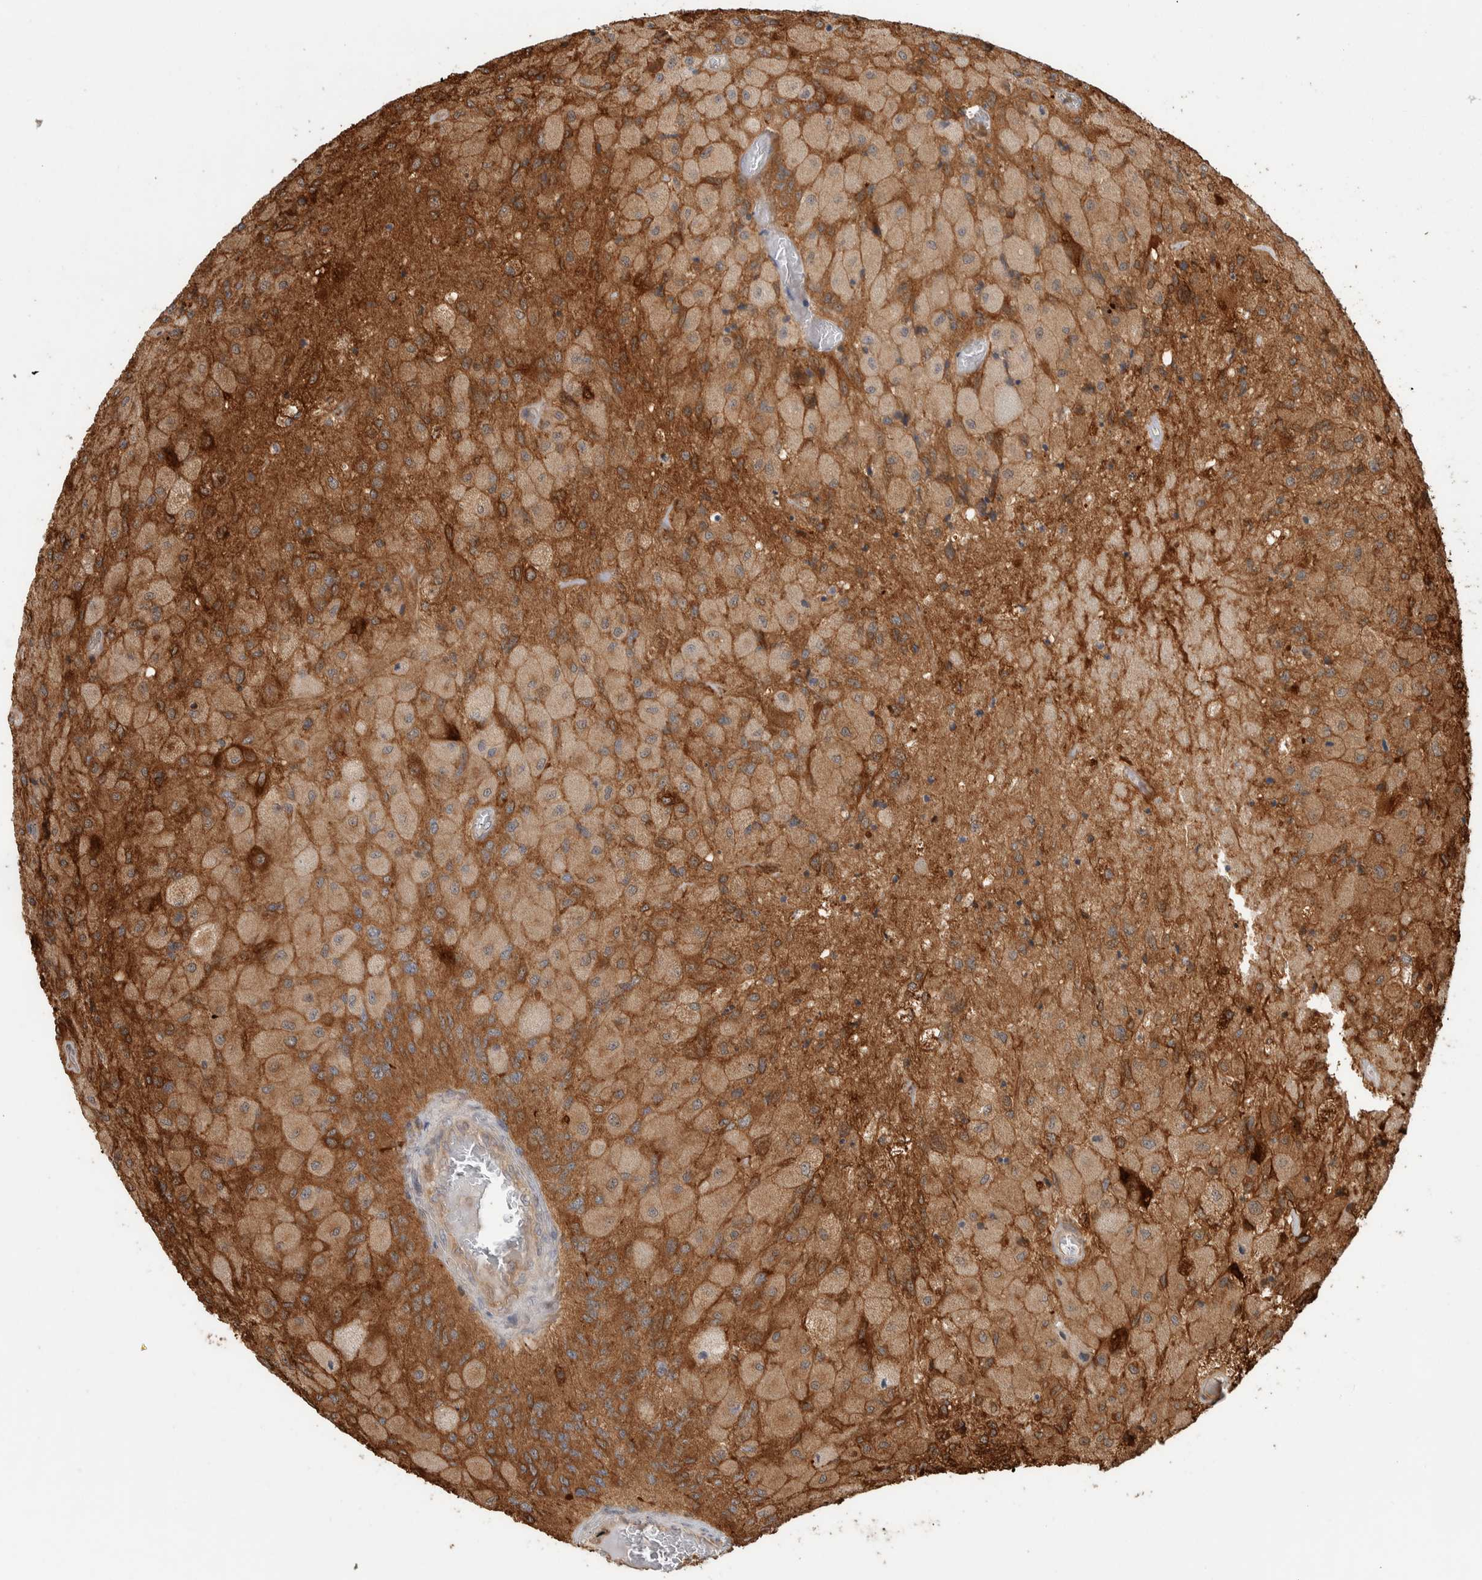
{"staining": {"intensity": "moderate", "quantity": ">75%", "location": "cytoplasmic/membranous"}, "tissue": "glioma", "cell_type": "Tumor cells", "image_type": "cancer", "snomed": [{"axis": "morphology", "description": "Normal tissue, NOS"}, {"axis": "morphology", "description": "Glioma, malignant, High grade"}, {"axis": "topography", "description": "Cerebral cortex"}], "caption": "Protein expression analysis of human glioma reveals moderate cytoplasmic/membranous positivity in about >75% of tumor cells.", "gene": "CNTROB", "patient": {"sex": "male", "age": 77}}